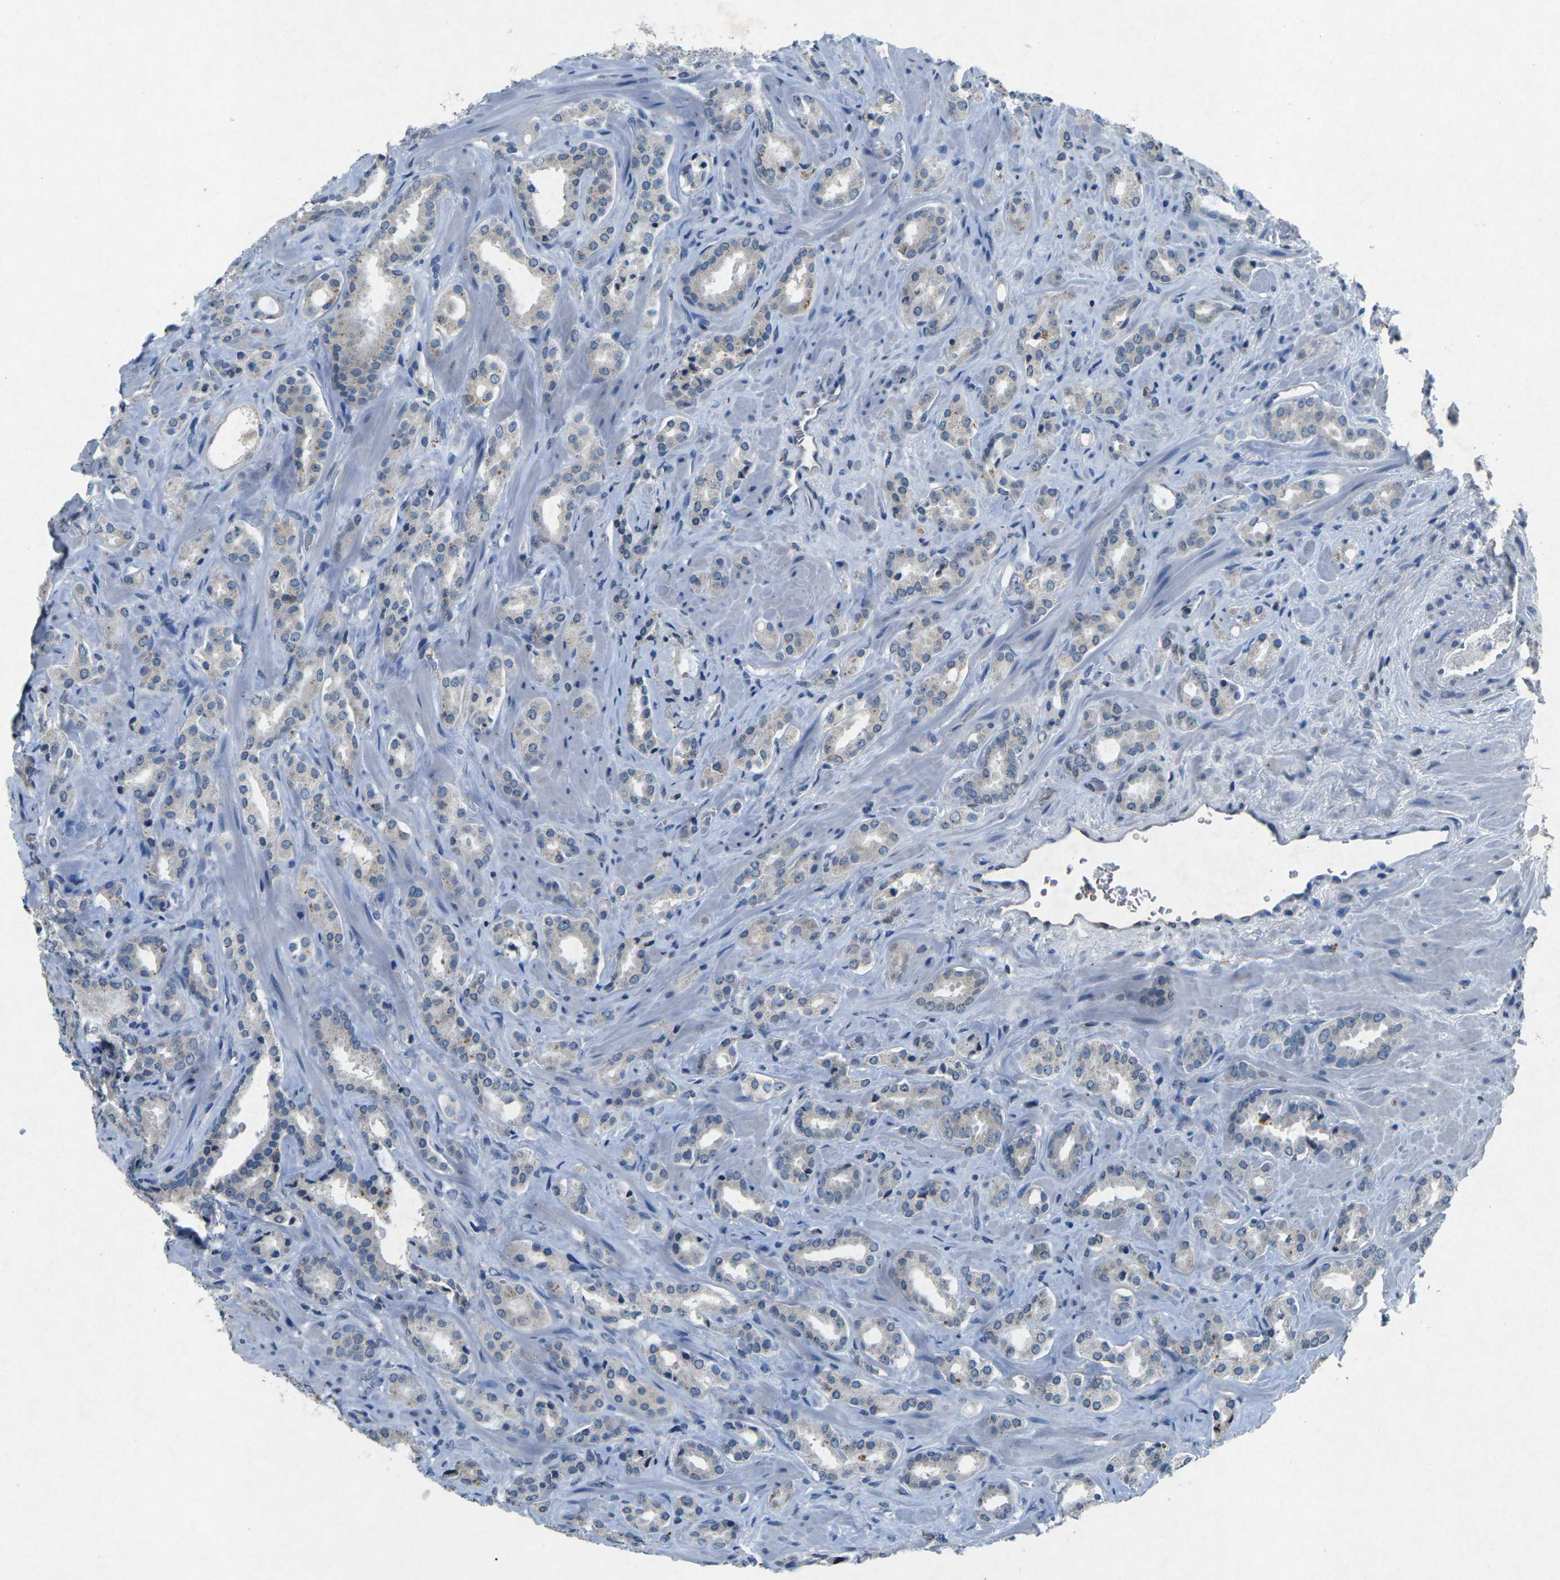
{"staining": {"intensity": "weak", "quantity": "<25%", "location": "cytoplasmic/membranous"}, "tissue": "prostate cancer", "cell_type": "Tumor cells", "image_type": "cancer", "snomed": [{"axis": "morphology", "description": "Adenocarcinoma, High grade"}, {"axis": "topography", "description": "Prostate"}], "caption": "An image of human prostate cancer is negative for staining in tumor cells.", "gene": "PLG", "patient": {"sex": "male", "age": 64}}